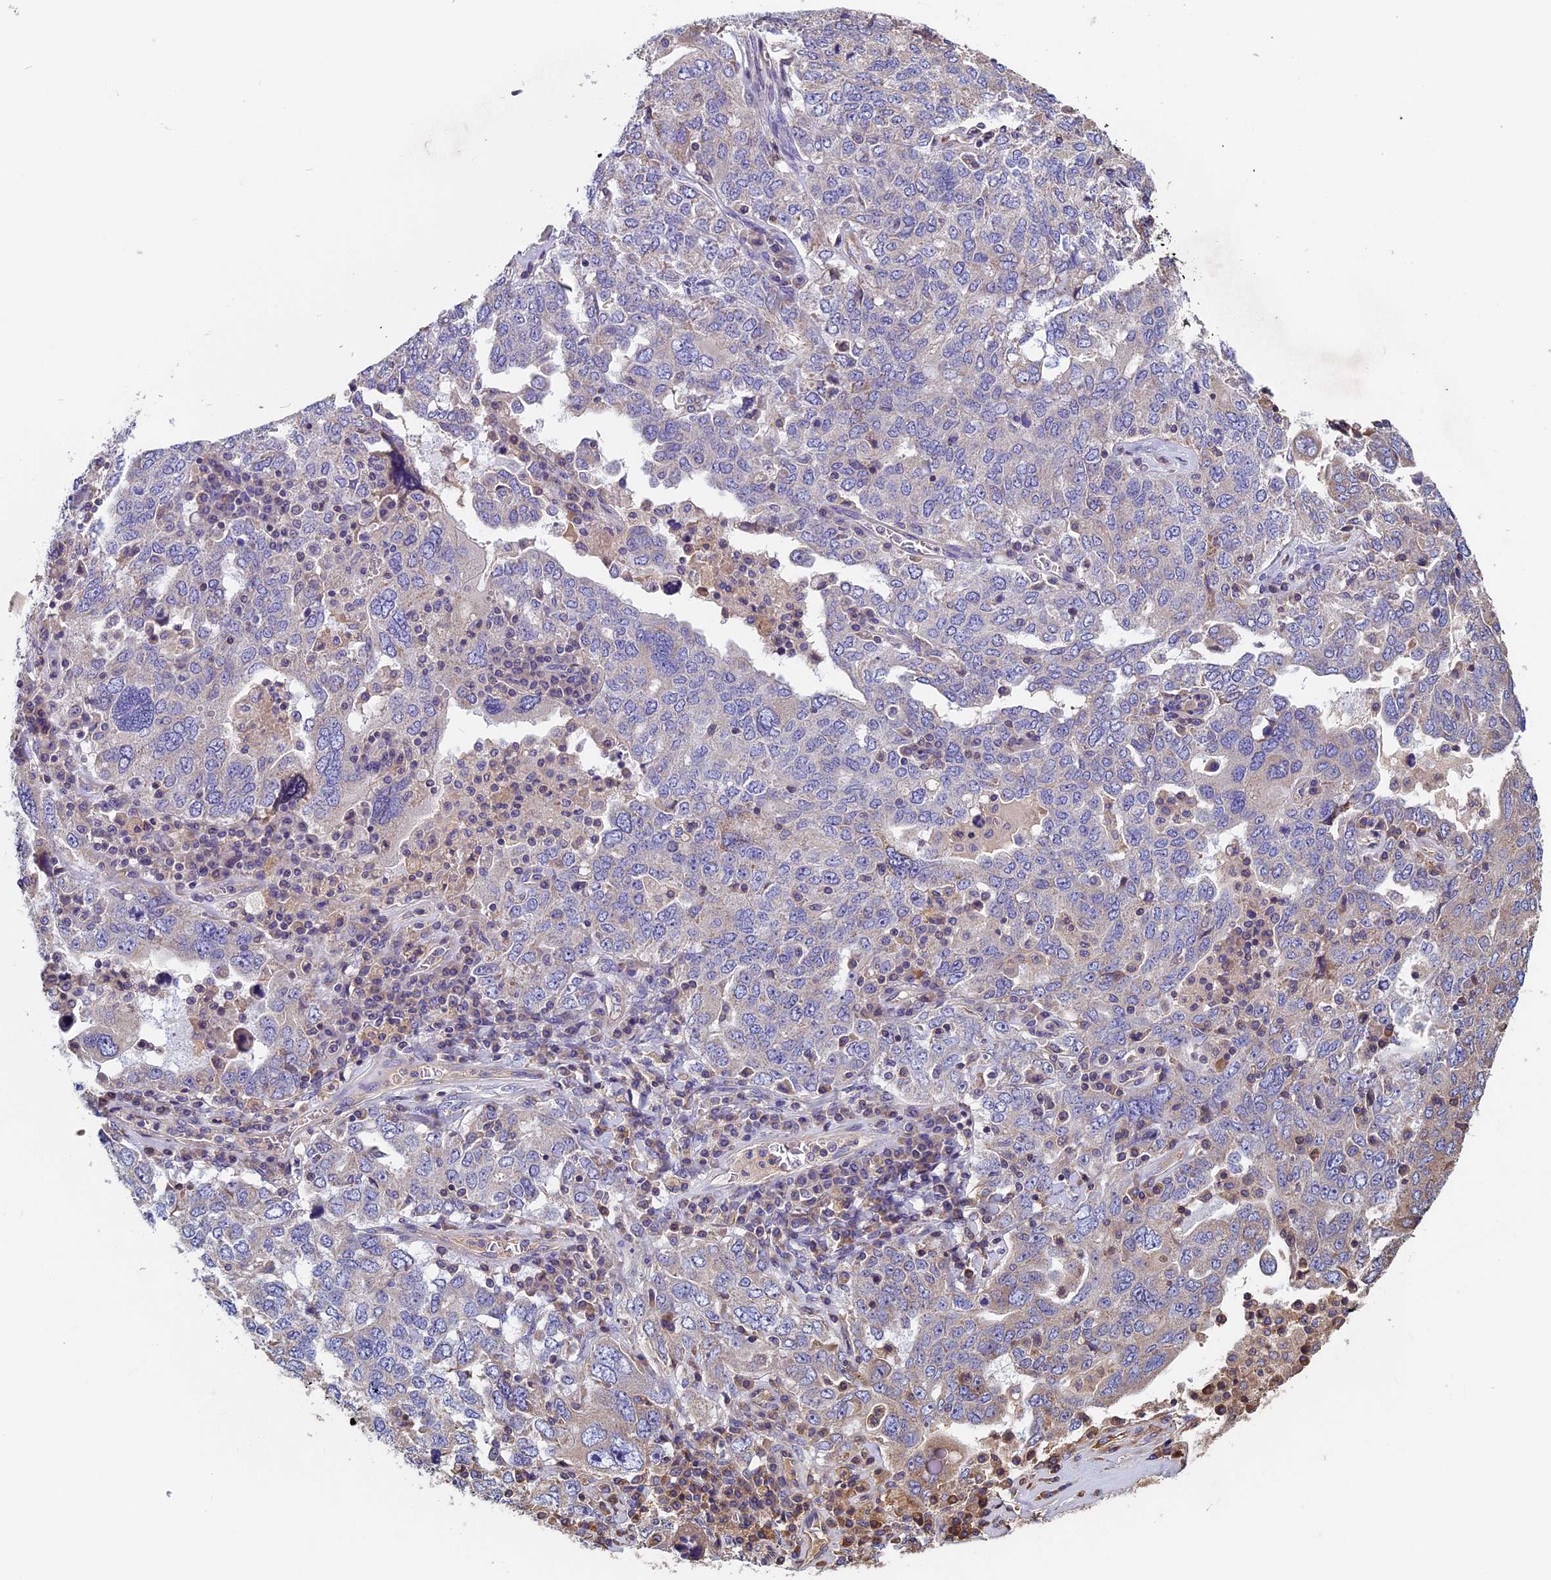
{"staining": {"intensity": "weak", "quantity": "<25%", "location": "cytoplasmic/membranous"}, "tissue": "ovarian cancer", "cell_type": "Tumor cells", "image_type": "cancer", "snomed": [{"axis": "morphology", "description": "Carcinoma, endometroid"}, {"axis": "topography", "description": "Ovary"}], "caption": "Tumor cells show no significant expression in ovarian cancer.", "gene": "CCDC153", "patient": {"sex": "female", "age": 62}}